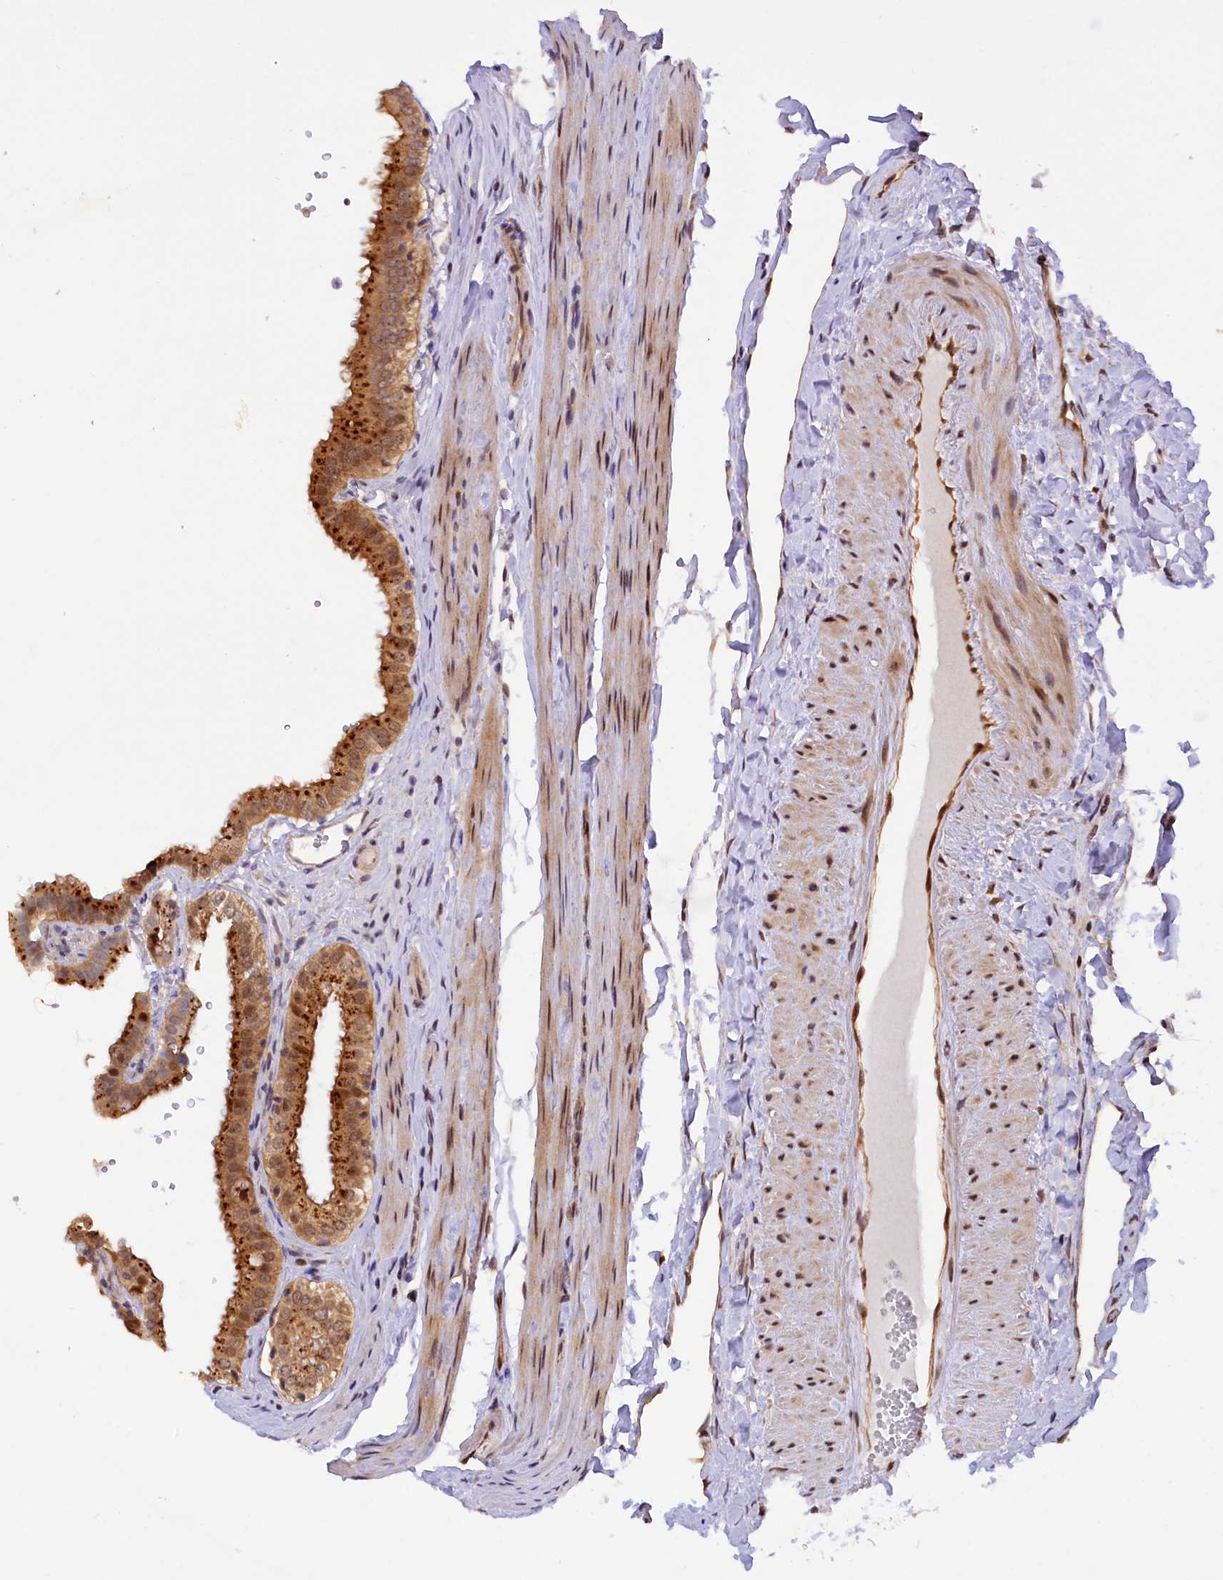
{"staining": {"intensity": "strong", "quantity": ">75%", "location": "cytoplasmic/membranous,nuclear"}, "tissue": "gallbladder", "cell_type": "Glandular cells", "image_type": "normal", "snomed": [{"axis": "morphology", "description": "Normal tissue, NOS"}, {"axis": "topography", "description": "Gallbladder"}], "caption": "Unremarkable gallbladder demonstrates strong cytoplasmic/membranous,nuclear staining in about >75% of glandular cells (IHC, brightfield microscopy, high magnification)..", "gene": "SAMD4A", "patient": {"sex": "female", "age": 61}}